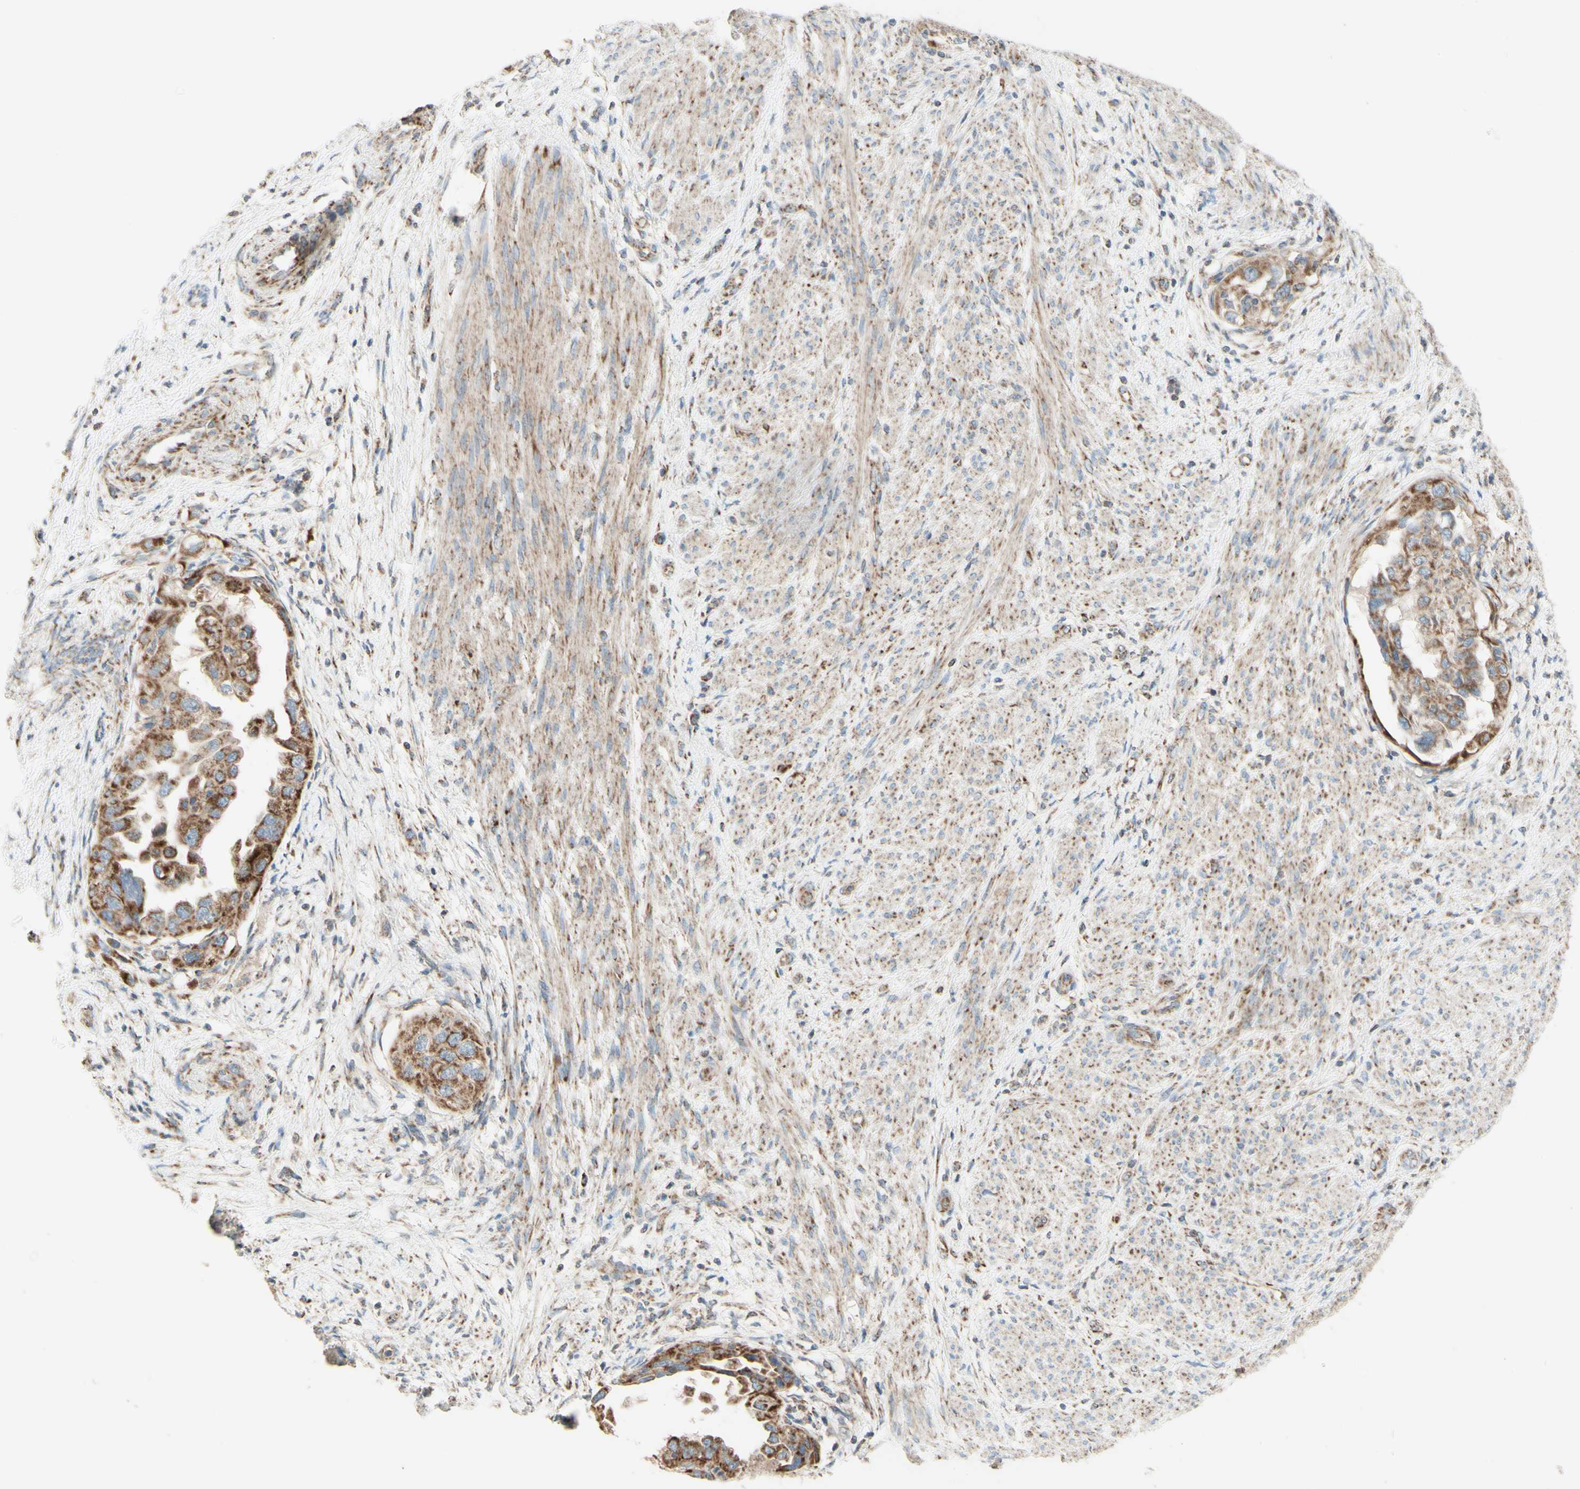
{"staining": {"intensity": "moderate", "quantity": ">75%", "location": "cytoplasmic/membranous"}, "tissue": "endometrial cancer", "cell_type": "Tumor cells", "image_type": "cancer", "snomed": [{"axis": "morphology", "description": "Adenocarcinoma, NOS"}, {"axis": "topography", "description": "Endometrium"}], "caption": "This is an image of IHC staining of endometrial adenocarcinoma, which shows moderate staining in the cytoplasmic/membranous of tumor cells.", "gene": "ARMC10", "patient": {"sex": "female", "age": 85}}